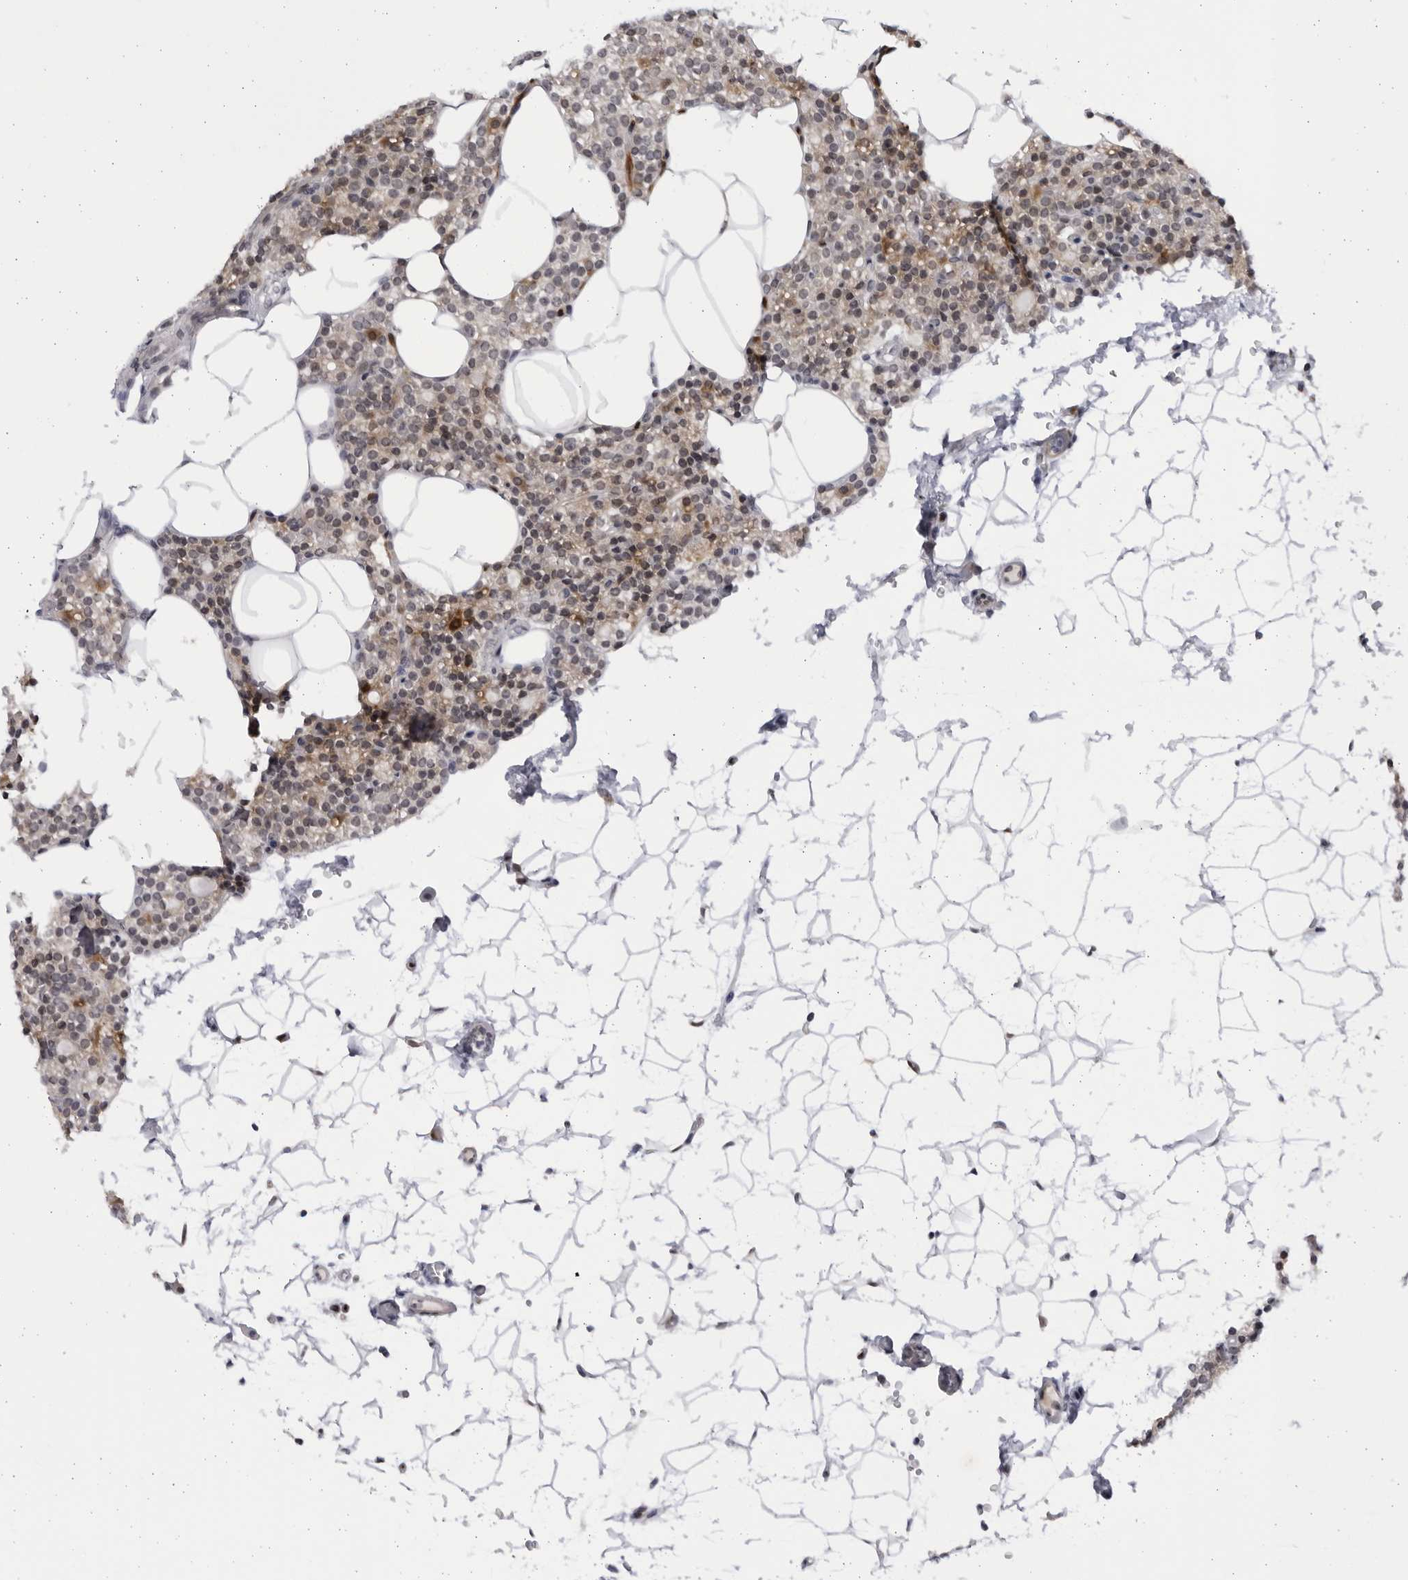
{"staining": {"intensity": "moderate", "quantity": ">75%", "location": "cytoplasmic/membranous"}, "tissue": "parathyroid gland", "cell_type": "Glandular cells", "image_type": "normal", "snomed": [{"axis": "morphology", "description": "Normal tissue, NOS"}, {"axis": "topography", "description": "Parathyroid gland"}], "caption": "DAB immunohistochemical staining of benign parathyroid gland reveals moderate cytoplasmic/membranous protein expression in approximately >75% of glandular cells. The protein is stained brown, and the nuclei are stained in blue (DAB IHC with brightfield microscopy, high magnification).", "gene": "SLC25A22", "patient": {"sex": "female", "age": 56}}